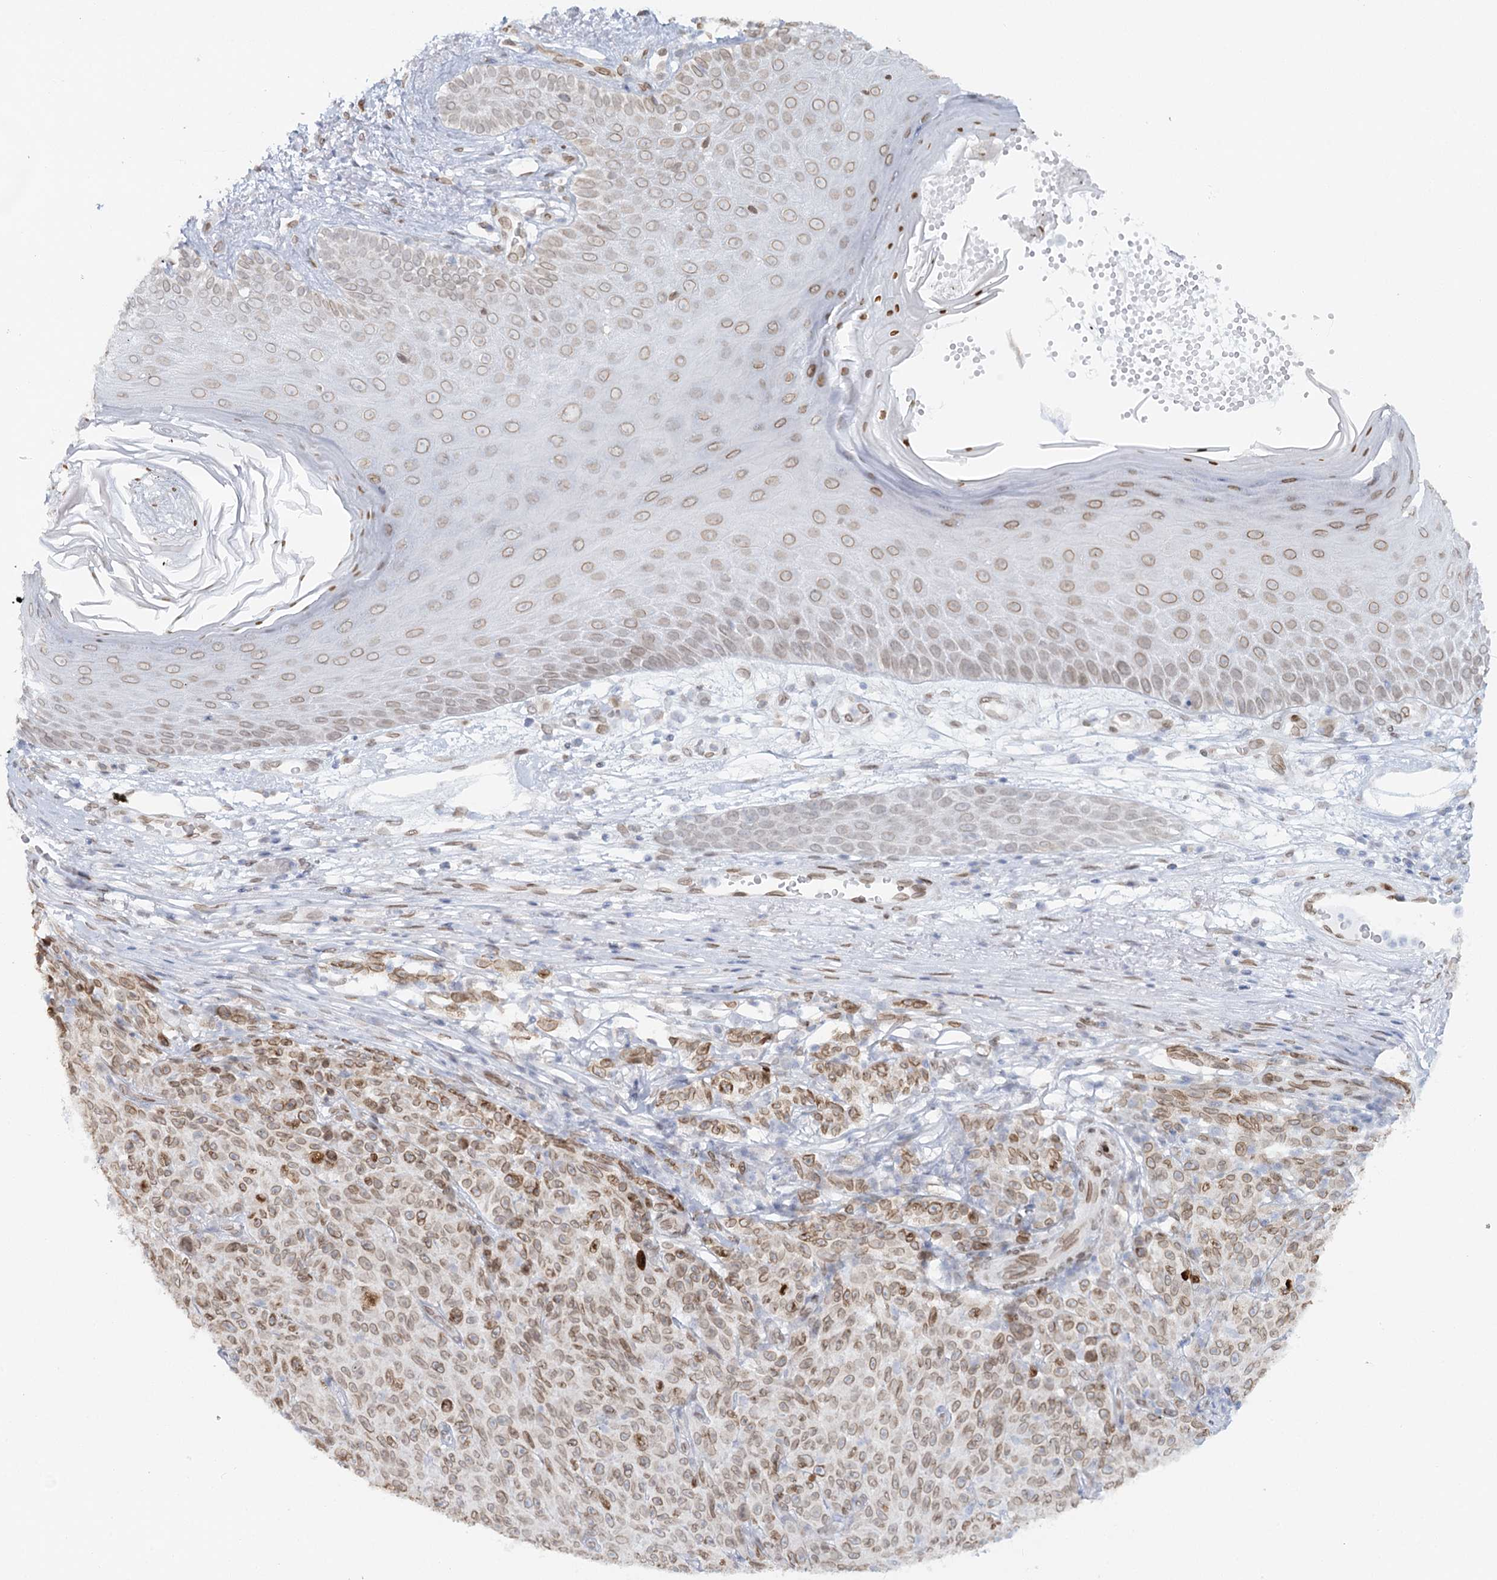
{"staining": {"intensity": "moderate", "quantity": ">75%", "location": "cytoplasmic/membranous,nuclear"}, "tissue": "melanoma", "cell_type": "Tumor cells", "image_type": "cancer", "snomed": [{"axis": "morphology", "description": "Malignant melanoma, NOS"}, {"axis": "topography", "description": "Skin"}], "caption": "Human melanoma stained with a brown dye exhibits moderate cytoplasmic/membranous and nuclear positive staining in approximately >75% of tumor cells.", "gene": "VWA5A", "patient": {"sex": "female", "age": 82}}